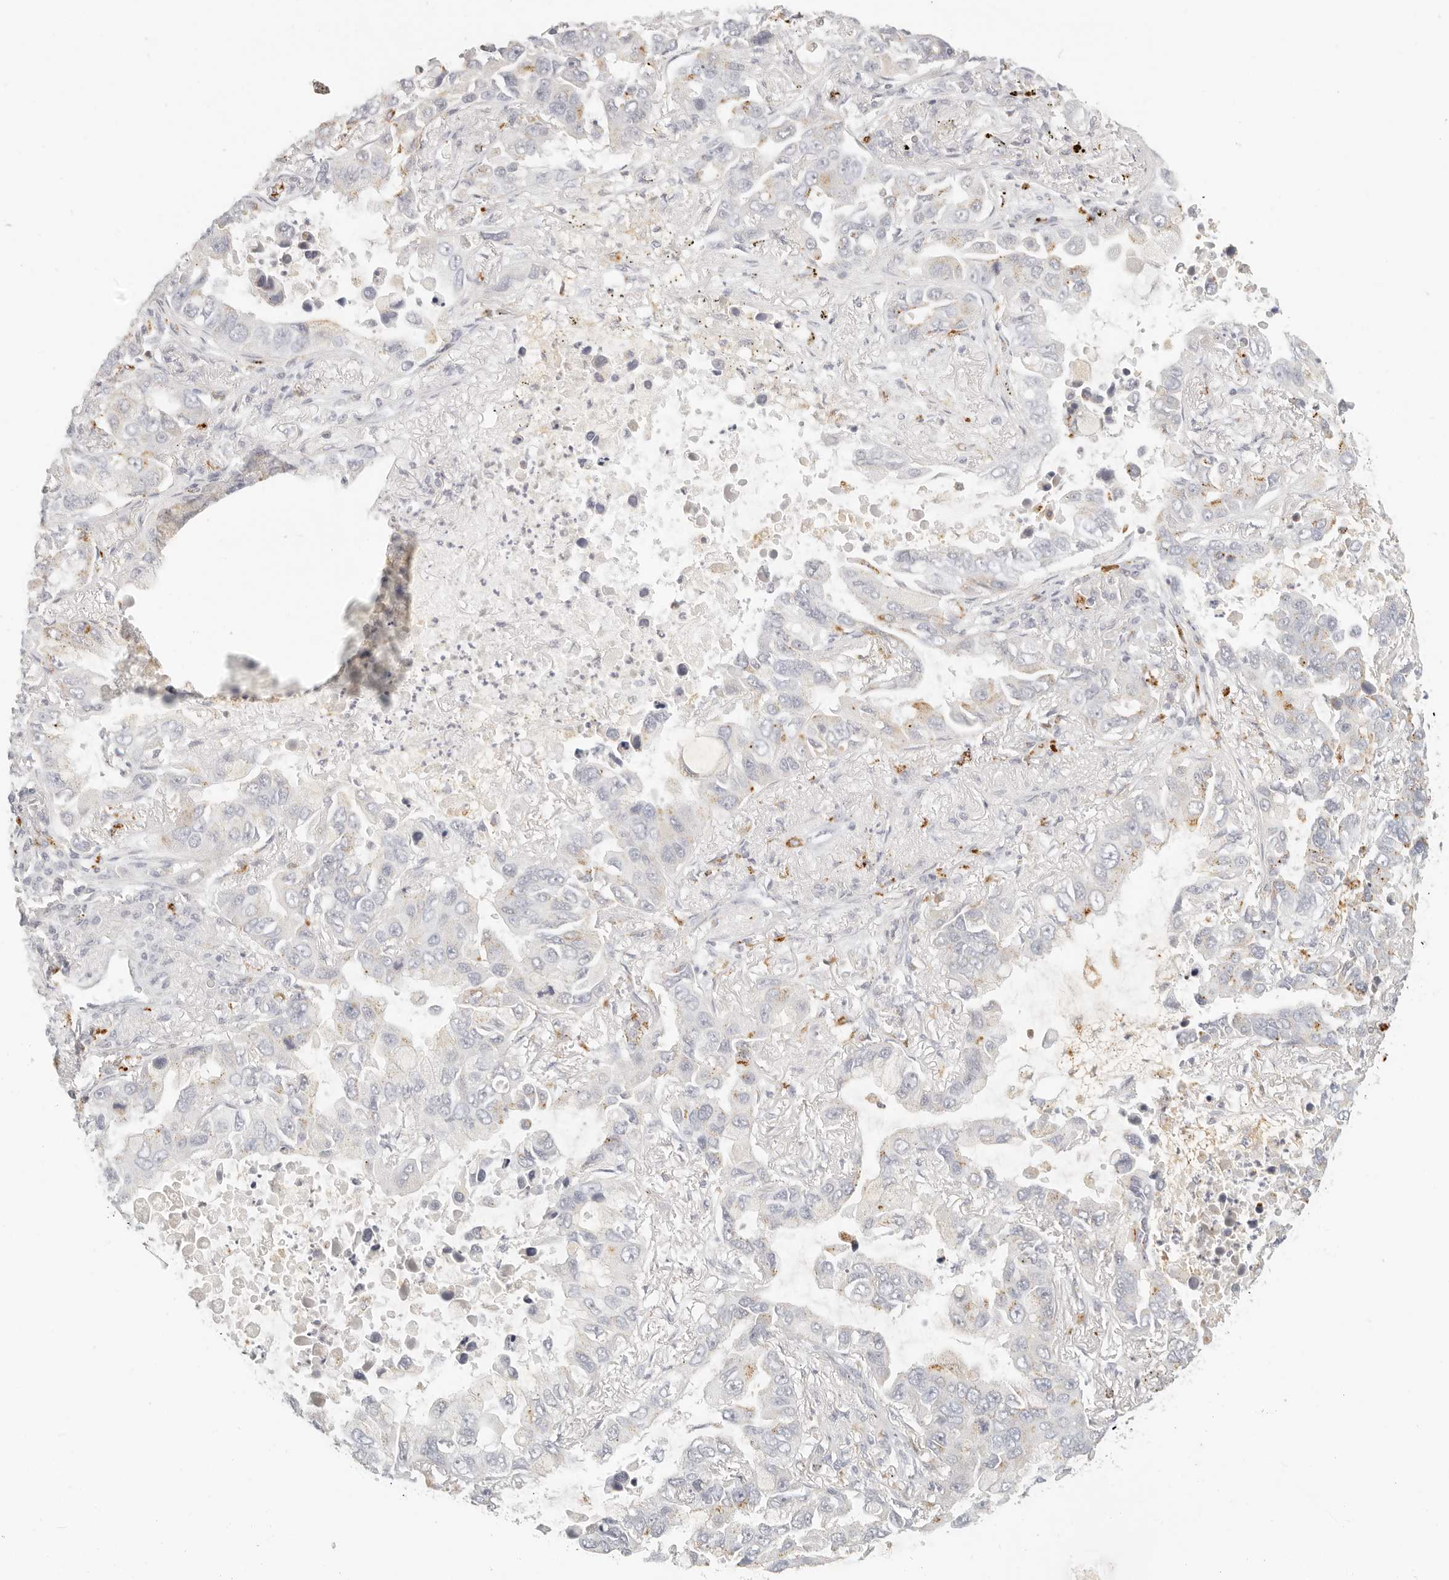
{"staining": {"intensity": "weak", "quantity": "<25%", "location": "cytoplasmic/membranous"}, "tissue": "lung cancer", "cell_type": "Tumor cells", "image_type": "cancer", "snomed": [{"axis": "morphology", "description": "Adenocarcinoma, NOS"}, {"axis": "topography", "description": "Lung"}], "caption": "This is a image of immunohistochemistry staining of lung cancer, which shows no positivity in tumor cells.", "gene": "RNASET2", "patient": {"sex": "male", "age": 64}}